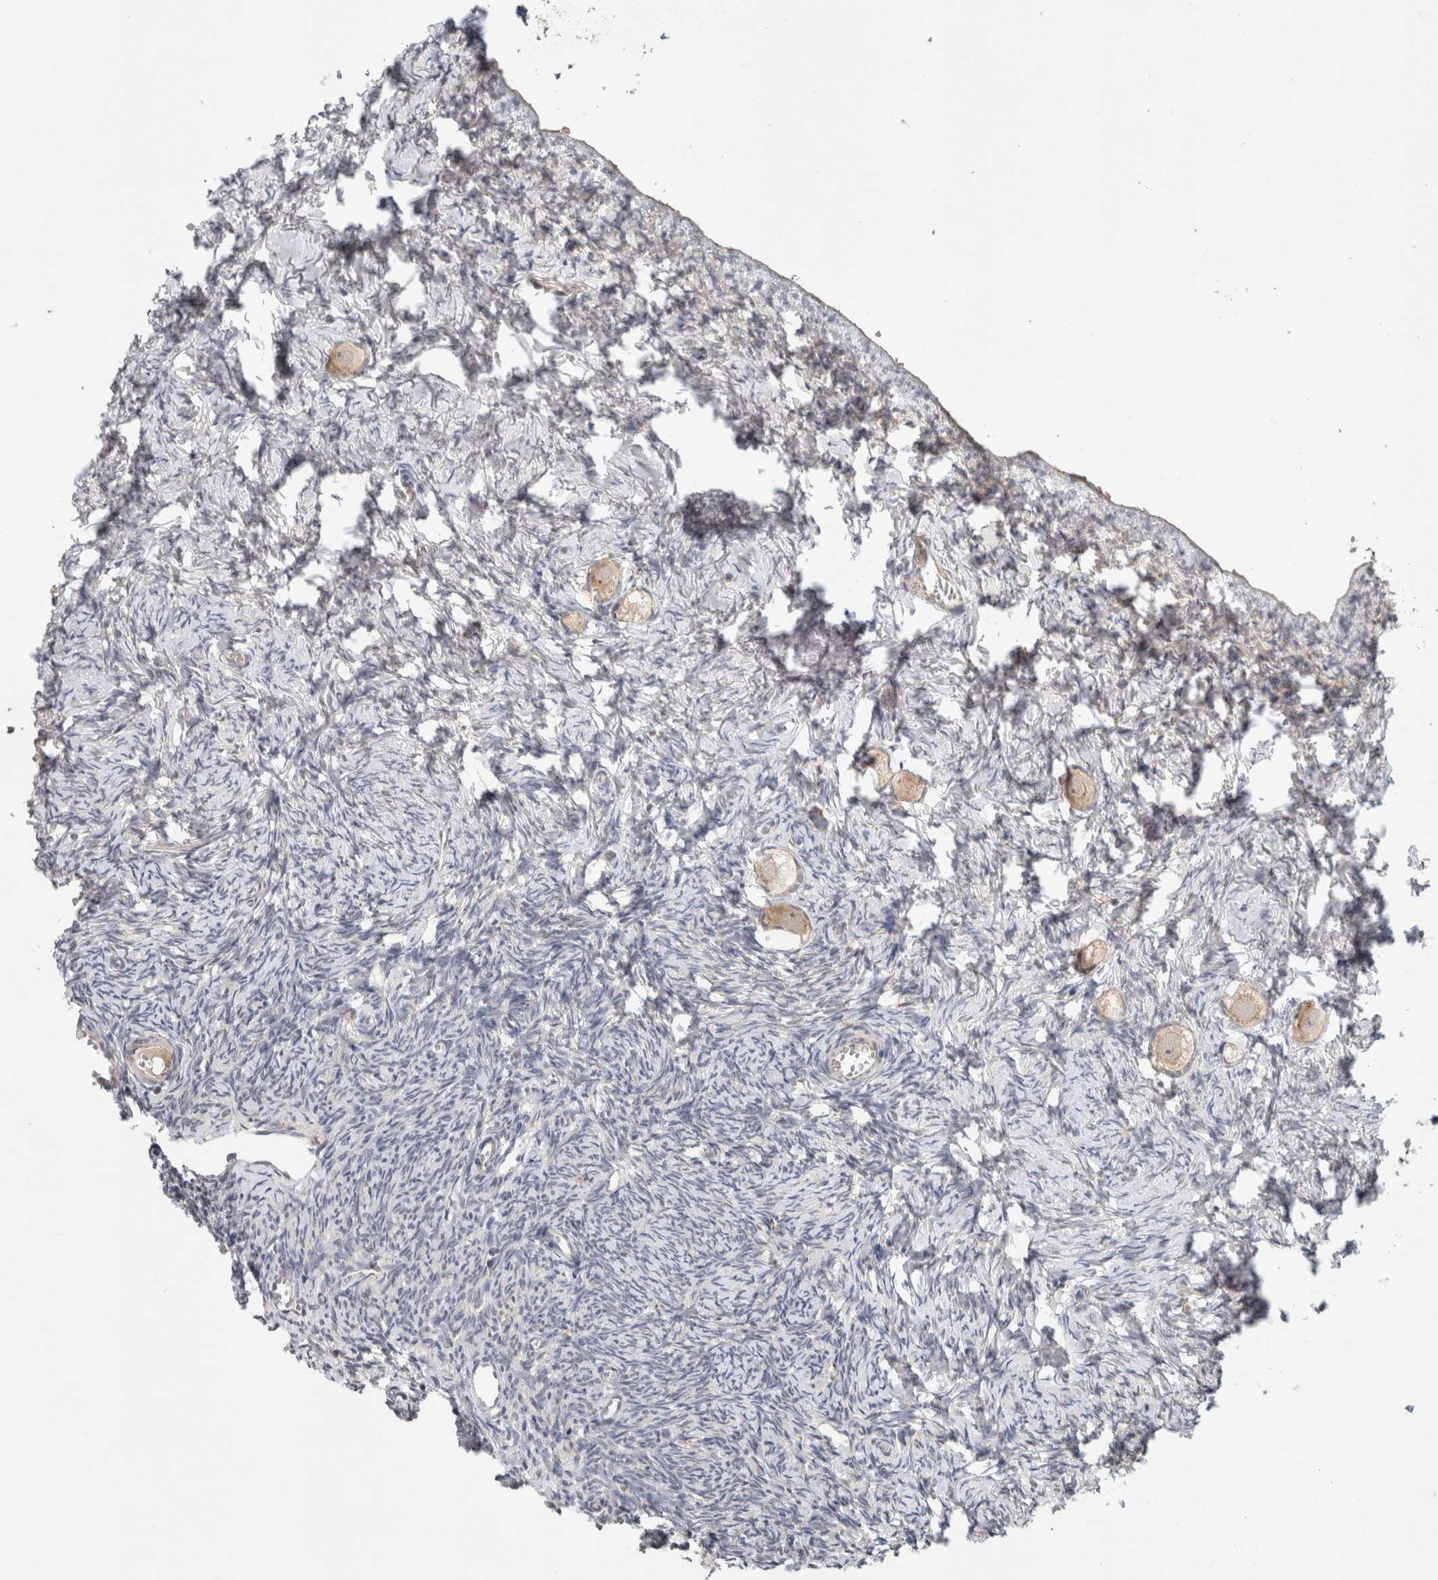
{"staining": {"intensity": "weak", "quantity": ">75%", "location": "cytoplasmic/membranous"}, "tissue": "ovary", "cell_type": "Follicle cells", "image_type": "normal", "snomed": [{"axis": "morphology", "description": "Normal tissue, NOS"}, {"axis": "topography", "description": "Ovary"}], "caption": "Immunohistochemical staining of unremarkable ovary exhibits >75% levels of weak cytoplasmic/membranous protein positivity in about >75% of follicle cells. The protein of interest is stained brown, and the nuclei are stained in blue (DAB IHC with brightfield microscopy, high magnification).", "gene": "SGK1", "patient": {"sex": "female", "age": 27}}